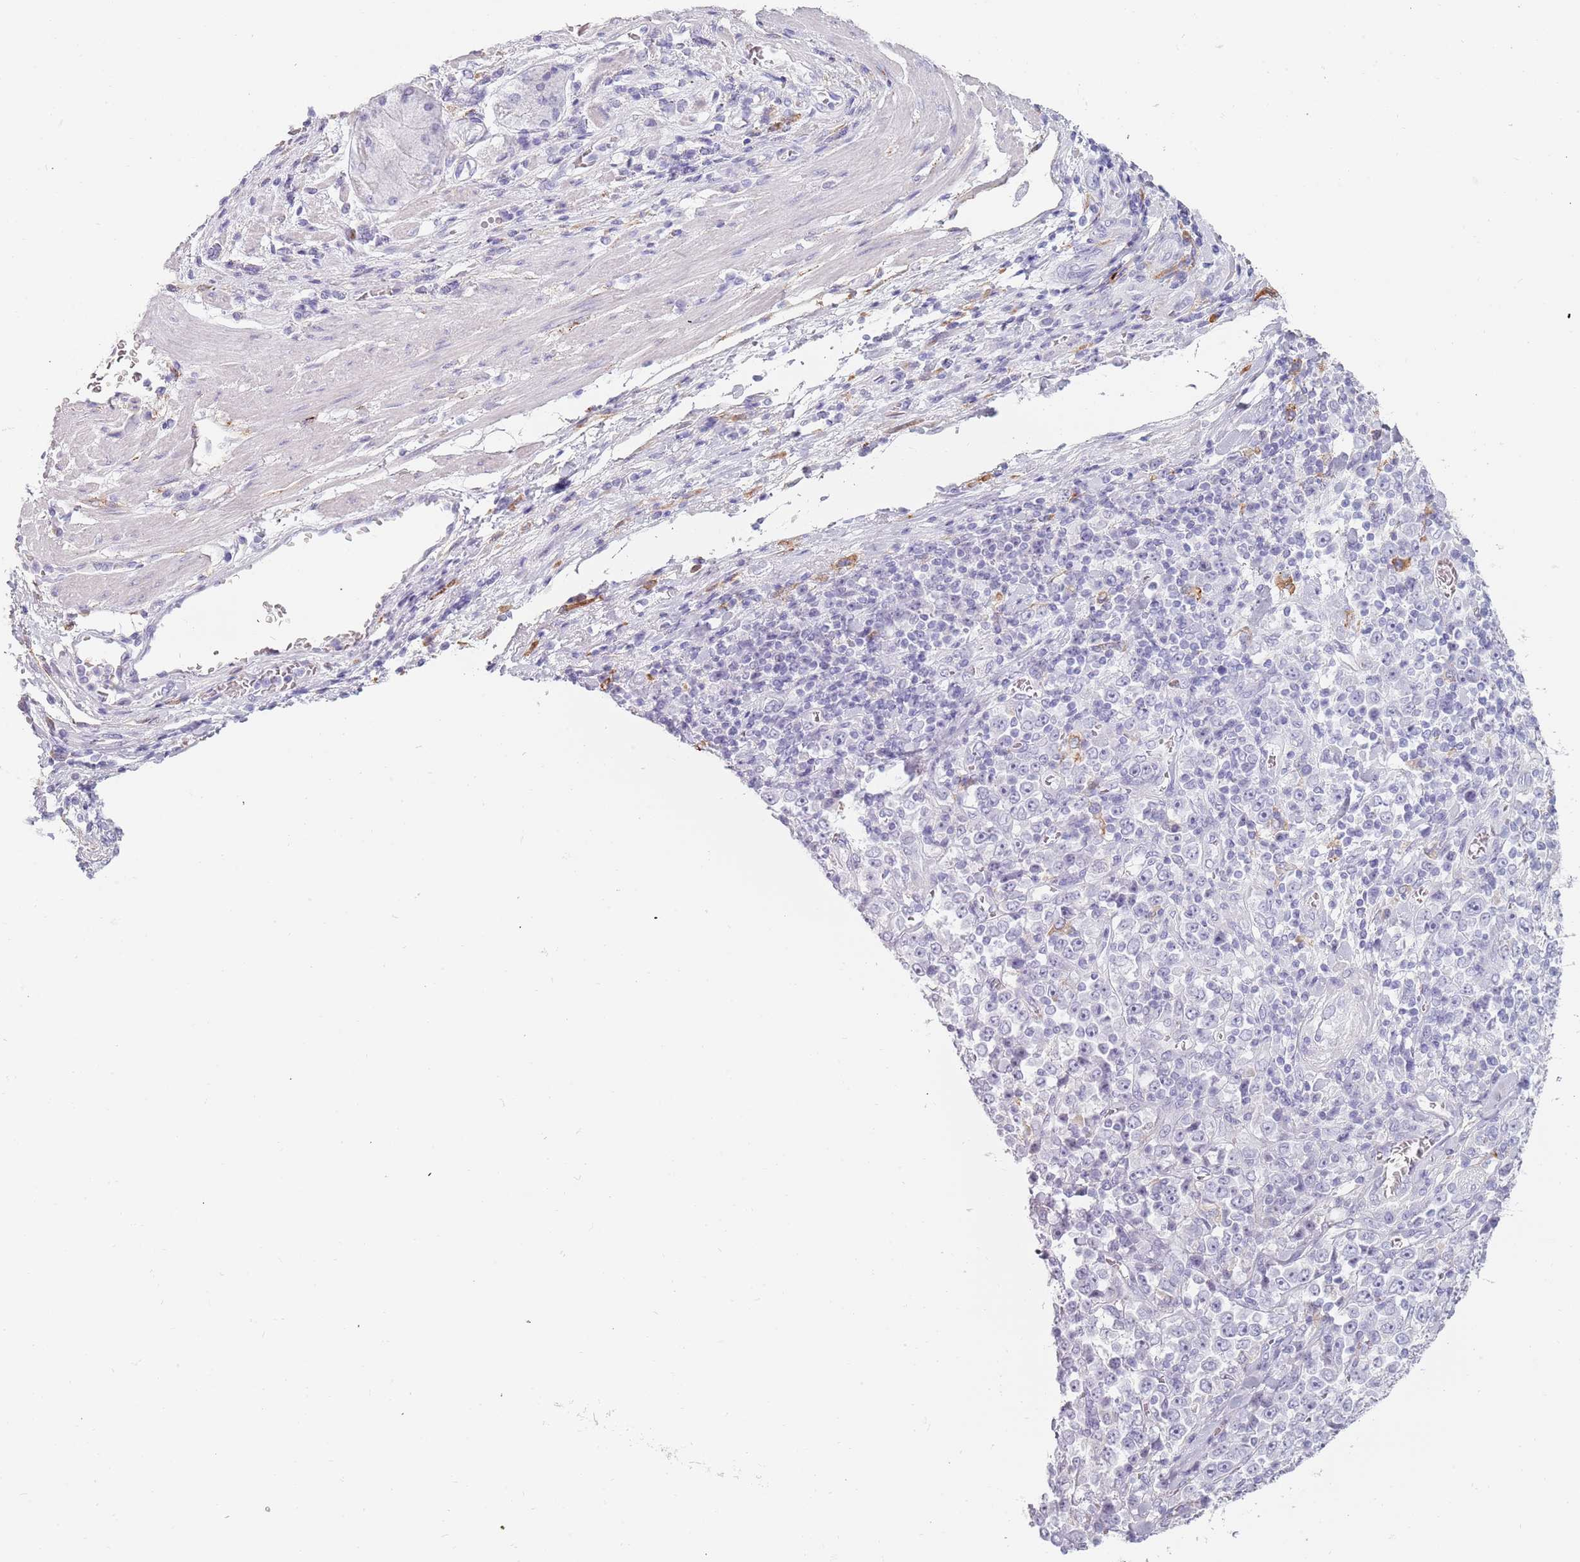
{"staining": {"intensity": "negative", "quantity": "none", "location": "none"}, "tissue": "stomach cancer", "cell_type": "Tumor cells", "image_type": "cancer", "snomed": [{"axis": "morphology", "description": "Normal tissue, NOS"}, {"axis": "morphology", "description": "Adenocarcinoma, NOS"}, {"axis": "topography", "description": "Stomach, upper"}, {"axis": "topography", "description": "Stomach"}], "caption": "This is an immunohistochemistry (IHC) photomicrograph of adenocarcinoma (stomach). There is no positivity in tumor cells.", "gene": "COLEC12", "patient": {"sex": "male", "age": 59}}